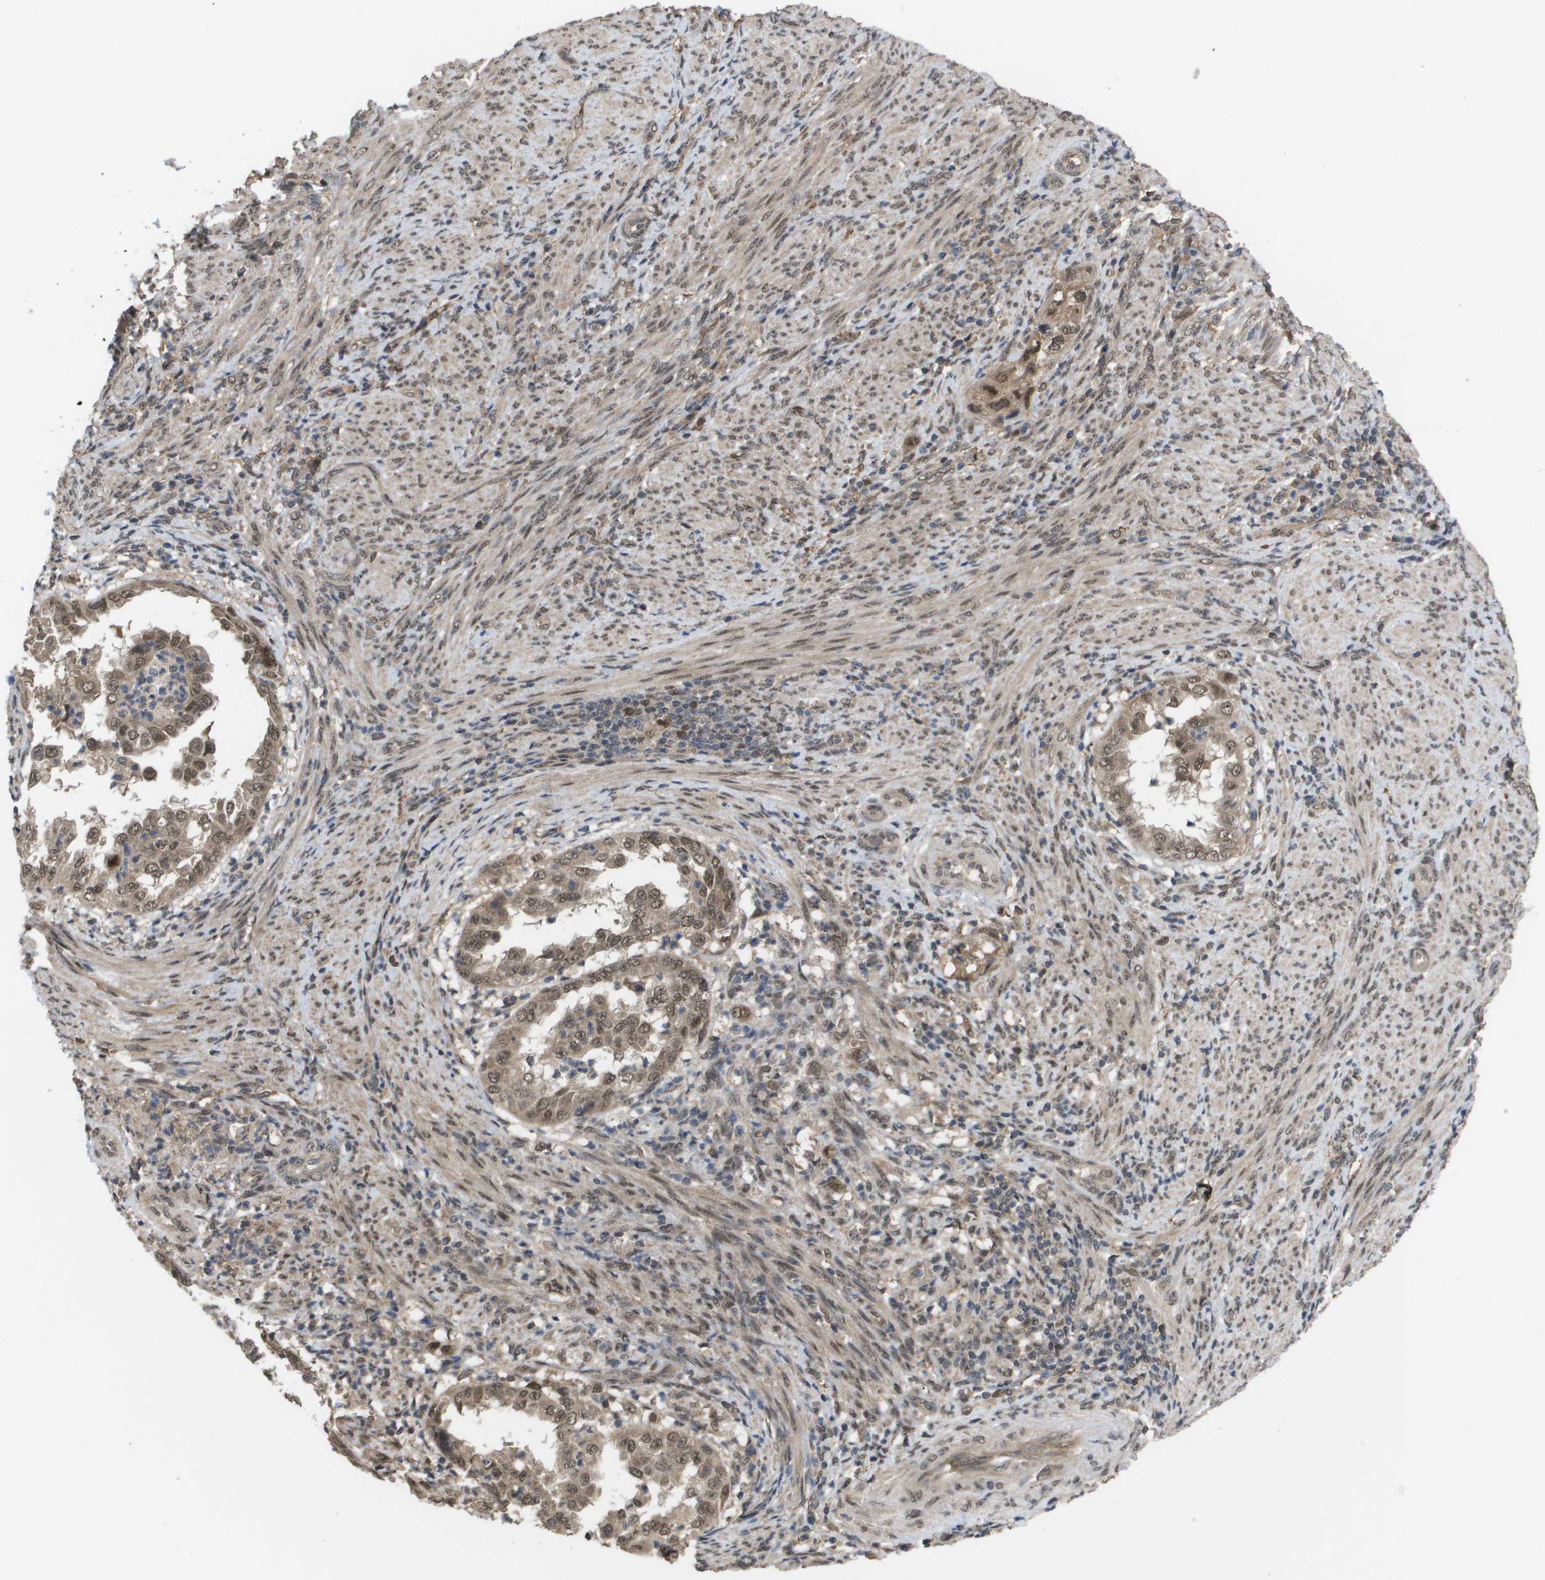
{"staining": {"intensity": "strong", "quantity": ">75%", "location": "cytoplasmic/membranous,nuclear"}, "tissue": "endometrial cancer", "cell_type": "Tumor cells", "image_type": "cancer", "snomed": [{"axis": "morphology", "description": "Adenocarcinoma, NOS"}, {"axis": "topography", "description": "Endometrium"}], "caption": "Endometrial cancer tissue shows strong cytoplasmic/membranous and nuclear expression in approximately >75% of tumor cells, visualized by immunohistochemistry.", "gene": "AMBRA1", "patient": {"sex": "female", "age": 85}}